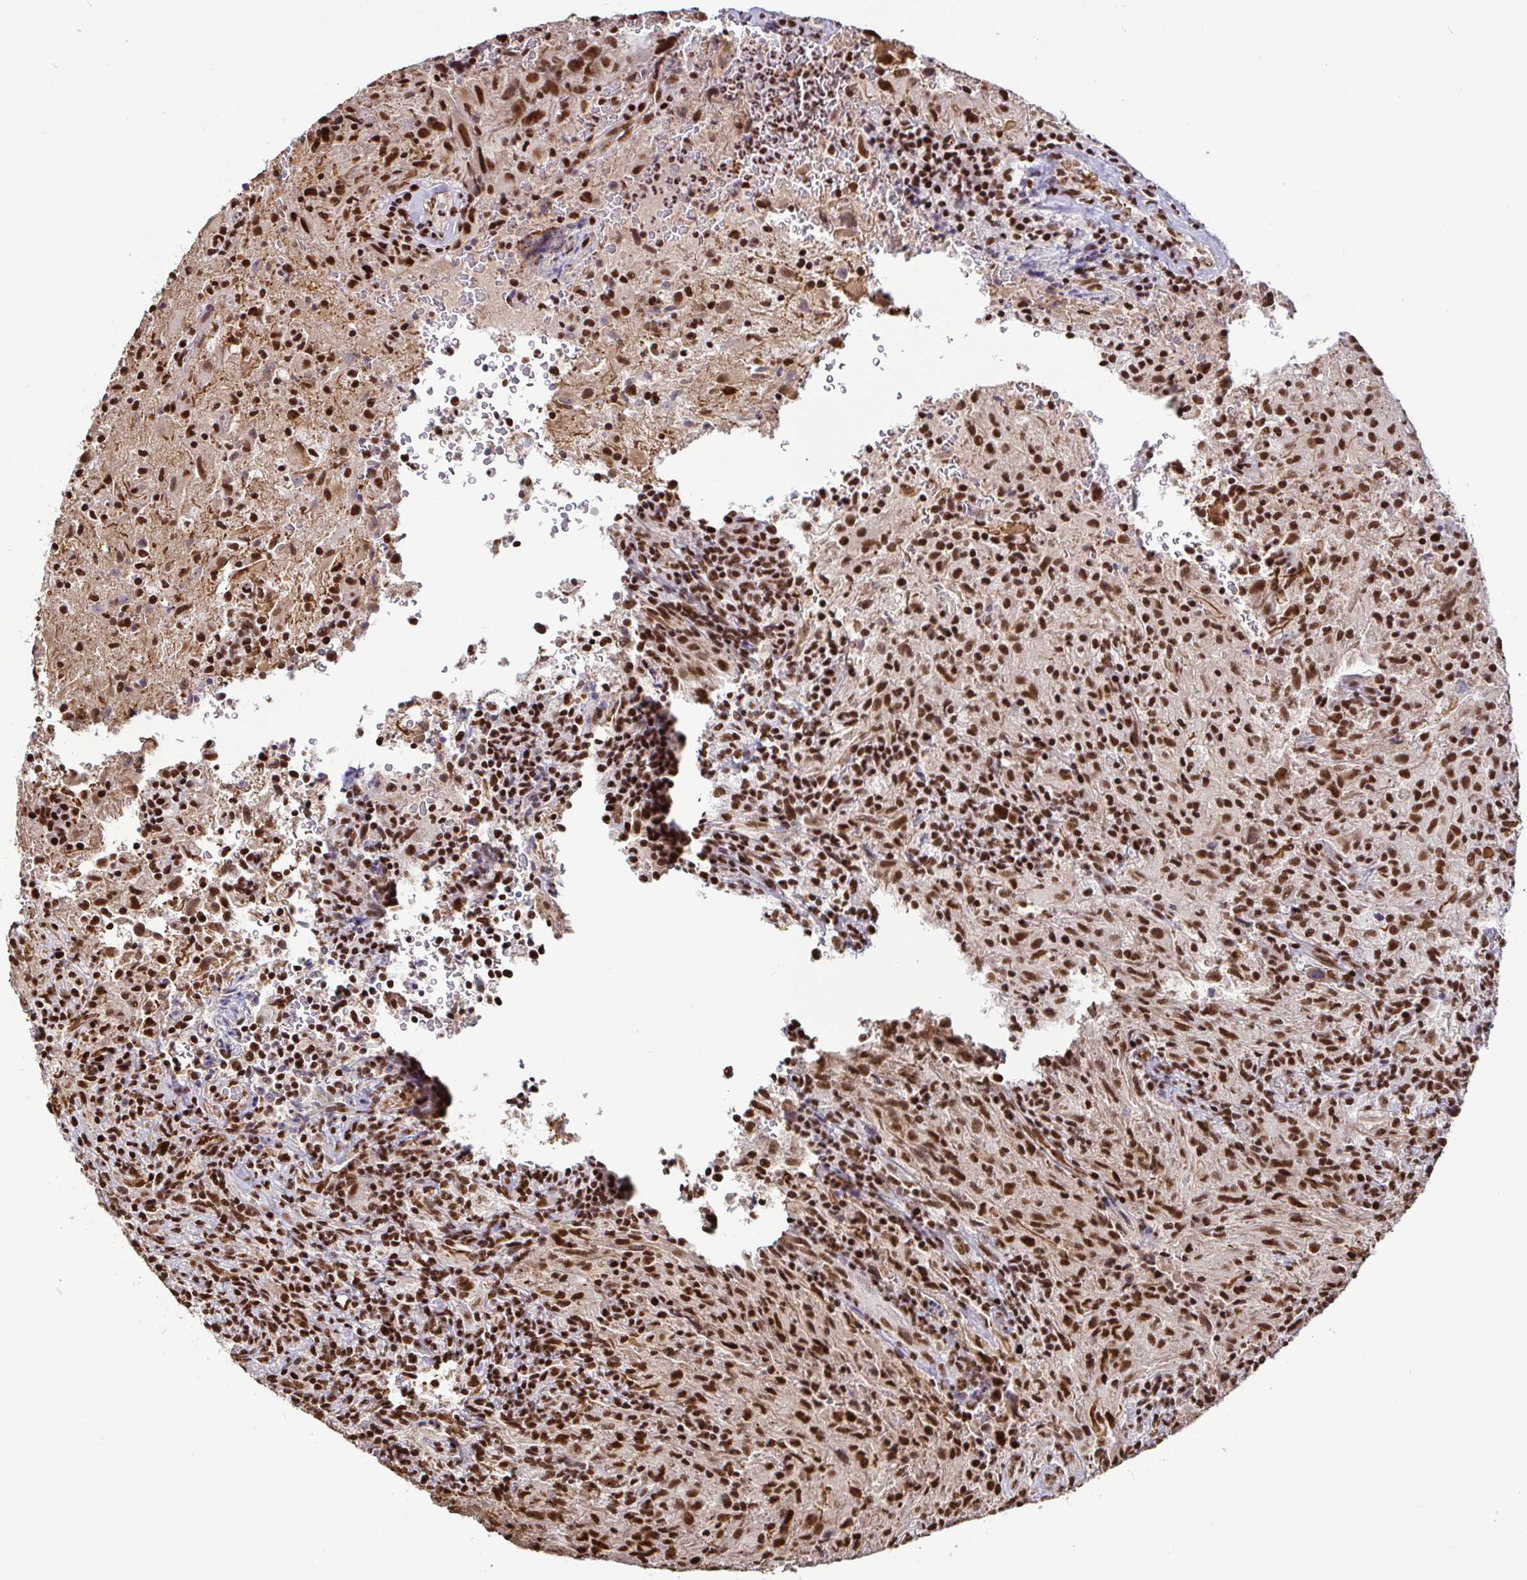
{"staining": {"intensity": "strong", "quantity": ">75%", "location": "nuclear"}, "tissue": "glioma", "cell_type": "Tumor cells", "image_type": "cancer", "snomed": [{"axis": "morphology", "description": "Glioma, malignant, High grade"}, {"axis": "topography", "description": "Brain"}], "caption": "A photomicrograph of malignant glioma (high-grade) stained for a protein shows strong nuclear brown staining in tumor cells. The protein of interest is stained brown, and the nuclei are stained in blue (DAB (3,3'-diaminobenzidine) IHC with brightfield microscopy, high magnification).", "gene": "SP3", "patient": {"sex": "male", "age": 68}}